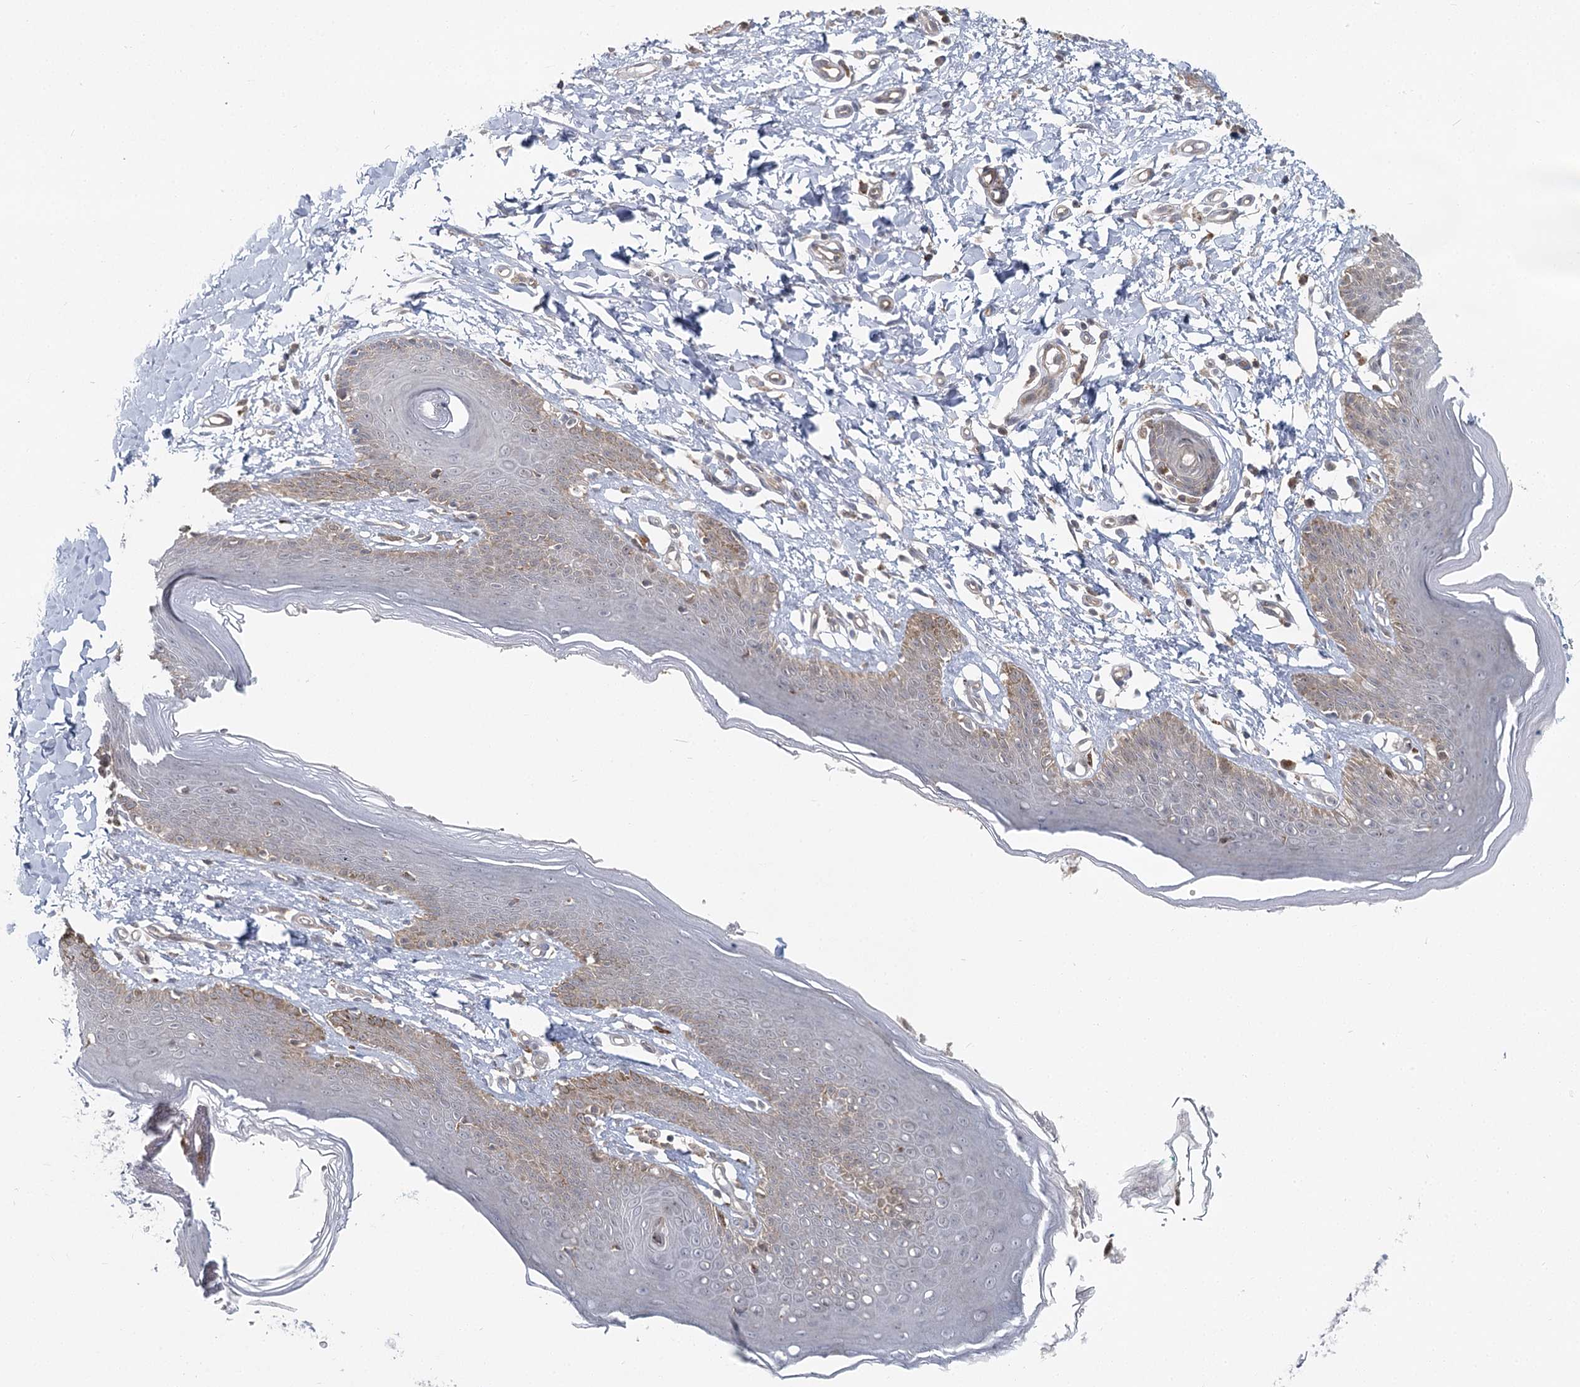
{"staining": {"intensity": "weak", "quantity": "25%-75%", "location": "cytoplasmic/membranous"}, "tissue": "skin", "cell_type": "Epidermal cells", "image_type": "normal", "snomed": [{"axis": "morphology", "description": "Normal tissue, NOS"}, {"axis": "topography", "description": "Vulva"}], "caption": "There is low levels of weak cytoplasmic/membranous positivity in epidermal cells of benign skin, as demonstrated by immunohistochemical staining (brown color).", "gene": "THNSL1", "patient": {"sex": "female", "age": 66}}